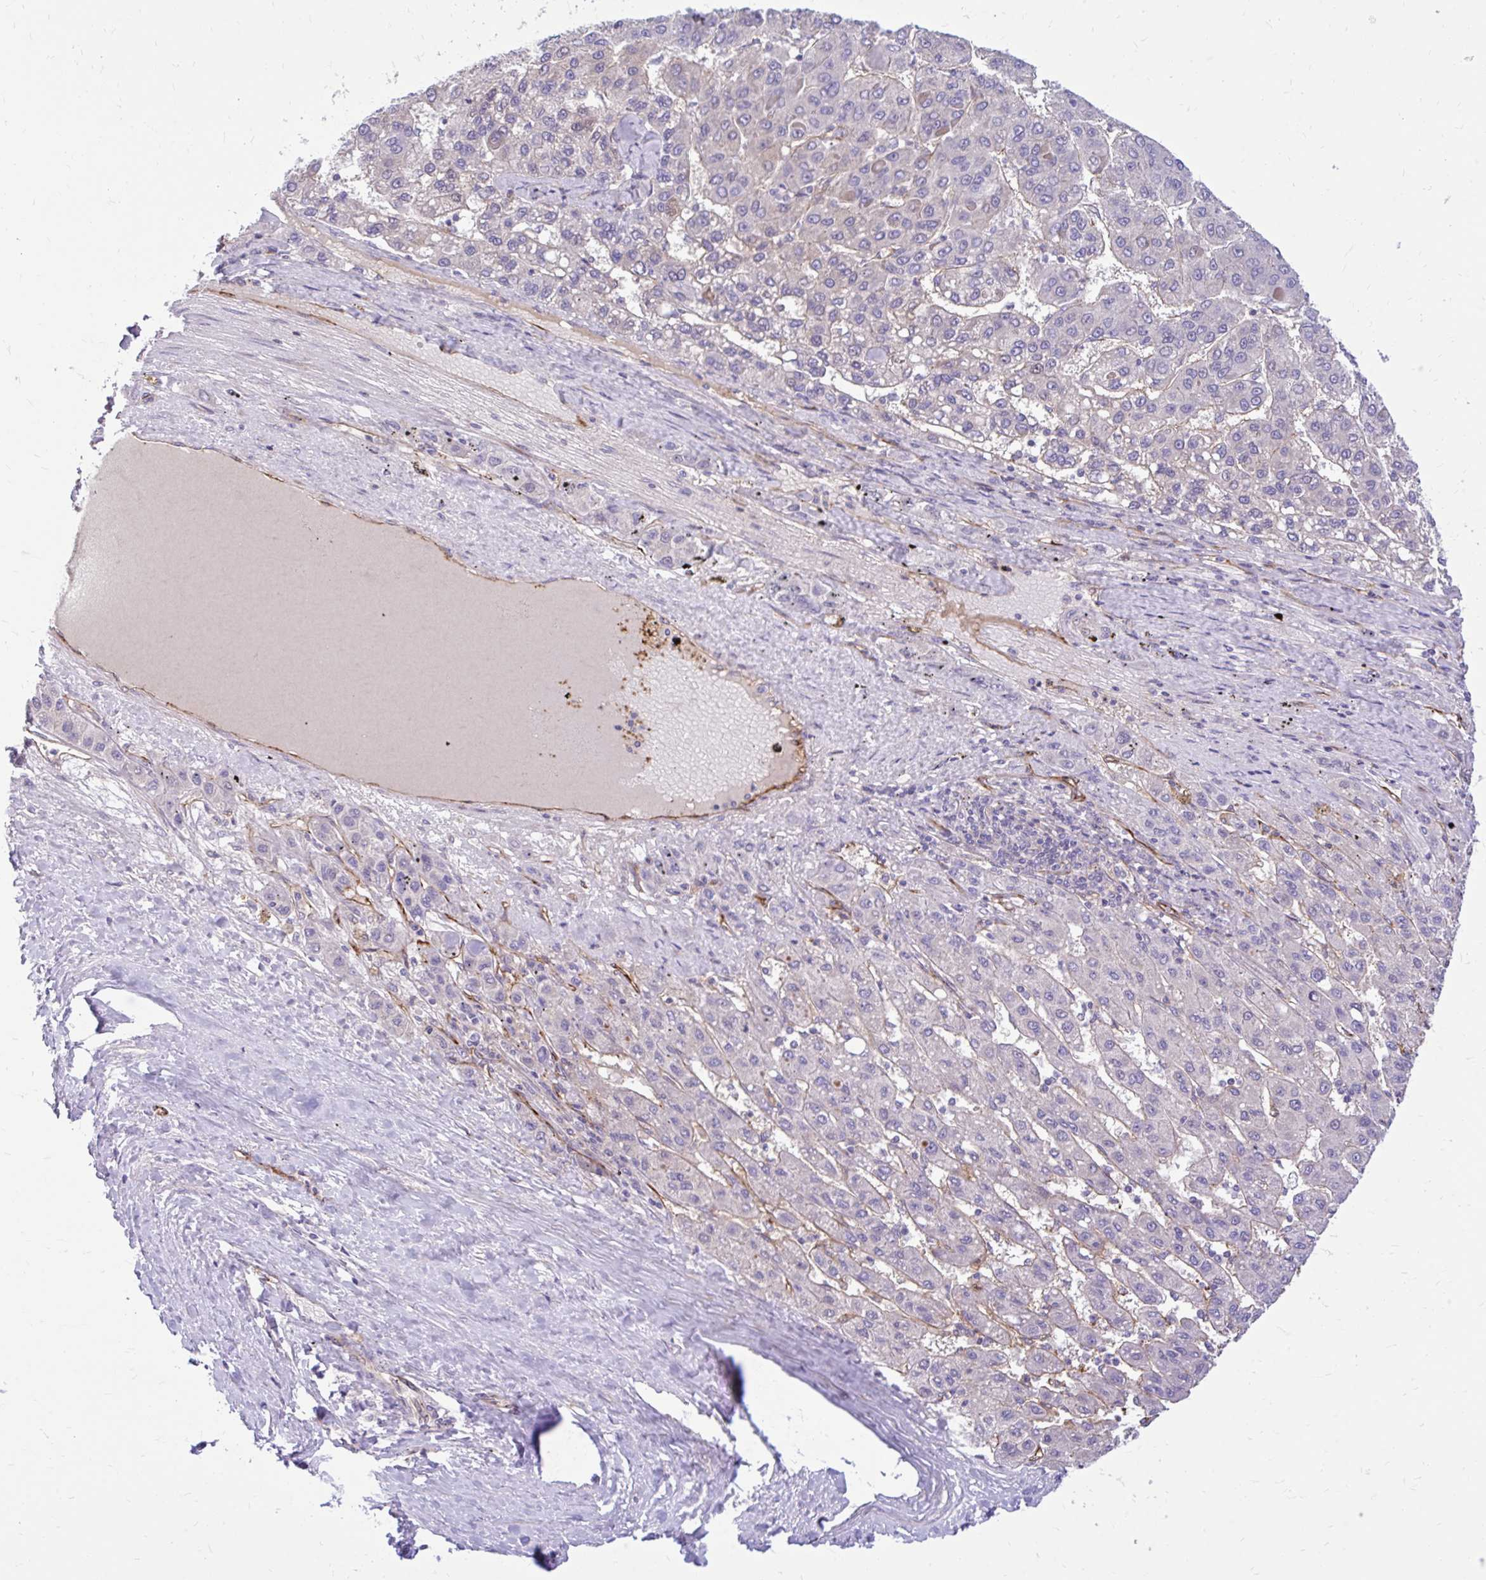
{"staining": {"intensity": "negative", "quantity": "none", "location": "none"}, "tissue": "liver cancer", "cell_type": "Tumor cells", "image_type": "cancer", "snomed": [{"axis": "morphology", "description": "Carcinoma, Hepatocellular, NOS"}, {"axis": "topography", "description": "Liver"}], "caption": "Tumor cells show no significant protein positivity in liver cancer.", "gene": "ESPNL", "patient": {"sex": "female", "age": 82}}